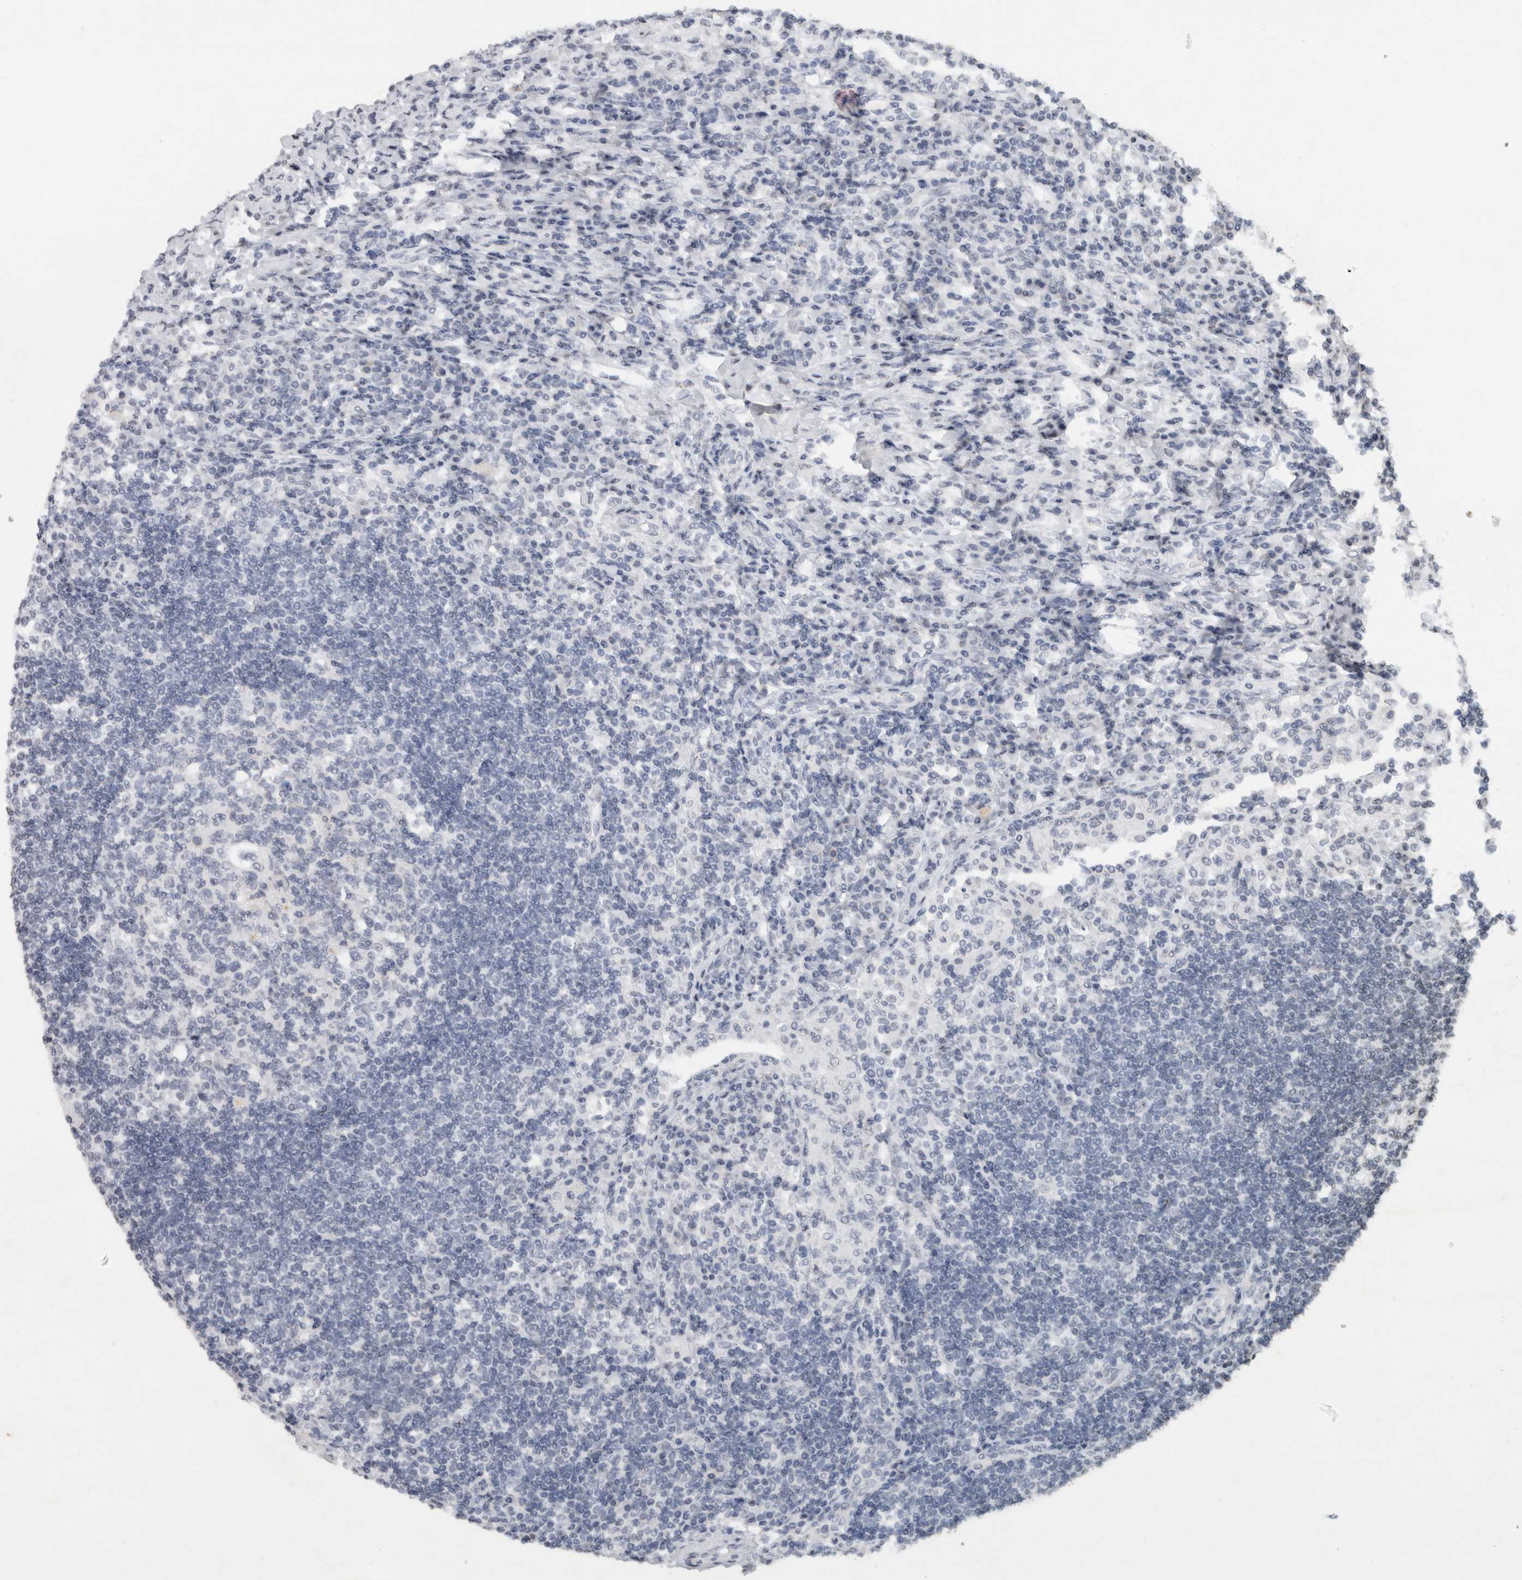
{"staining": {"intensity": "negative", "quantity": "none", "location": "none"}, "tissue": "lymph node", "cell_type": "Germinal center cells", "image_type": "normal", "snomed": [{"axis": "morphology", "description": "Normal tissue, NOS"}, {"axis": "topography", "description": "Lymph node"}], "caption": "The histopathology image reveals no significant expression in germinal center cells of lymph node. (DAB (3,3'-diaminobenzidine) immunohistochemistry with hematoxylin counter stain).", "gene": "CNTN1", "patient": {"sex": "female", "age": 53}}